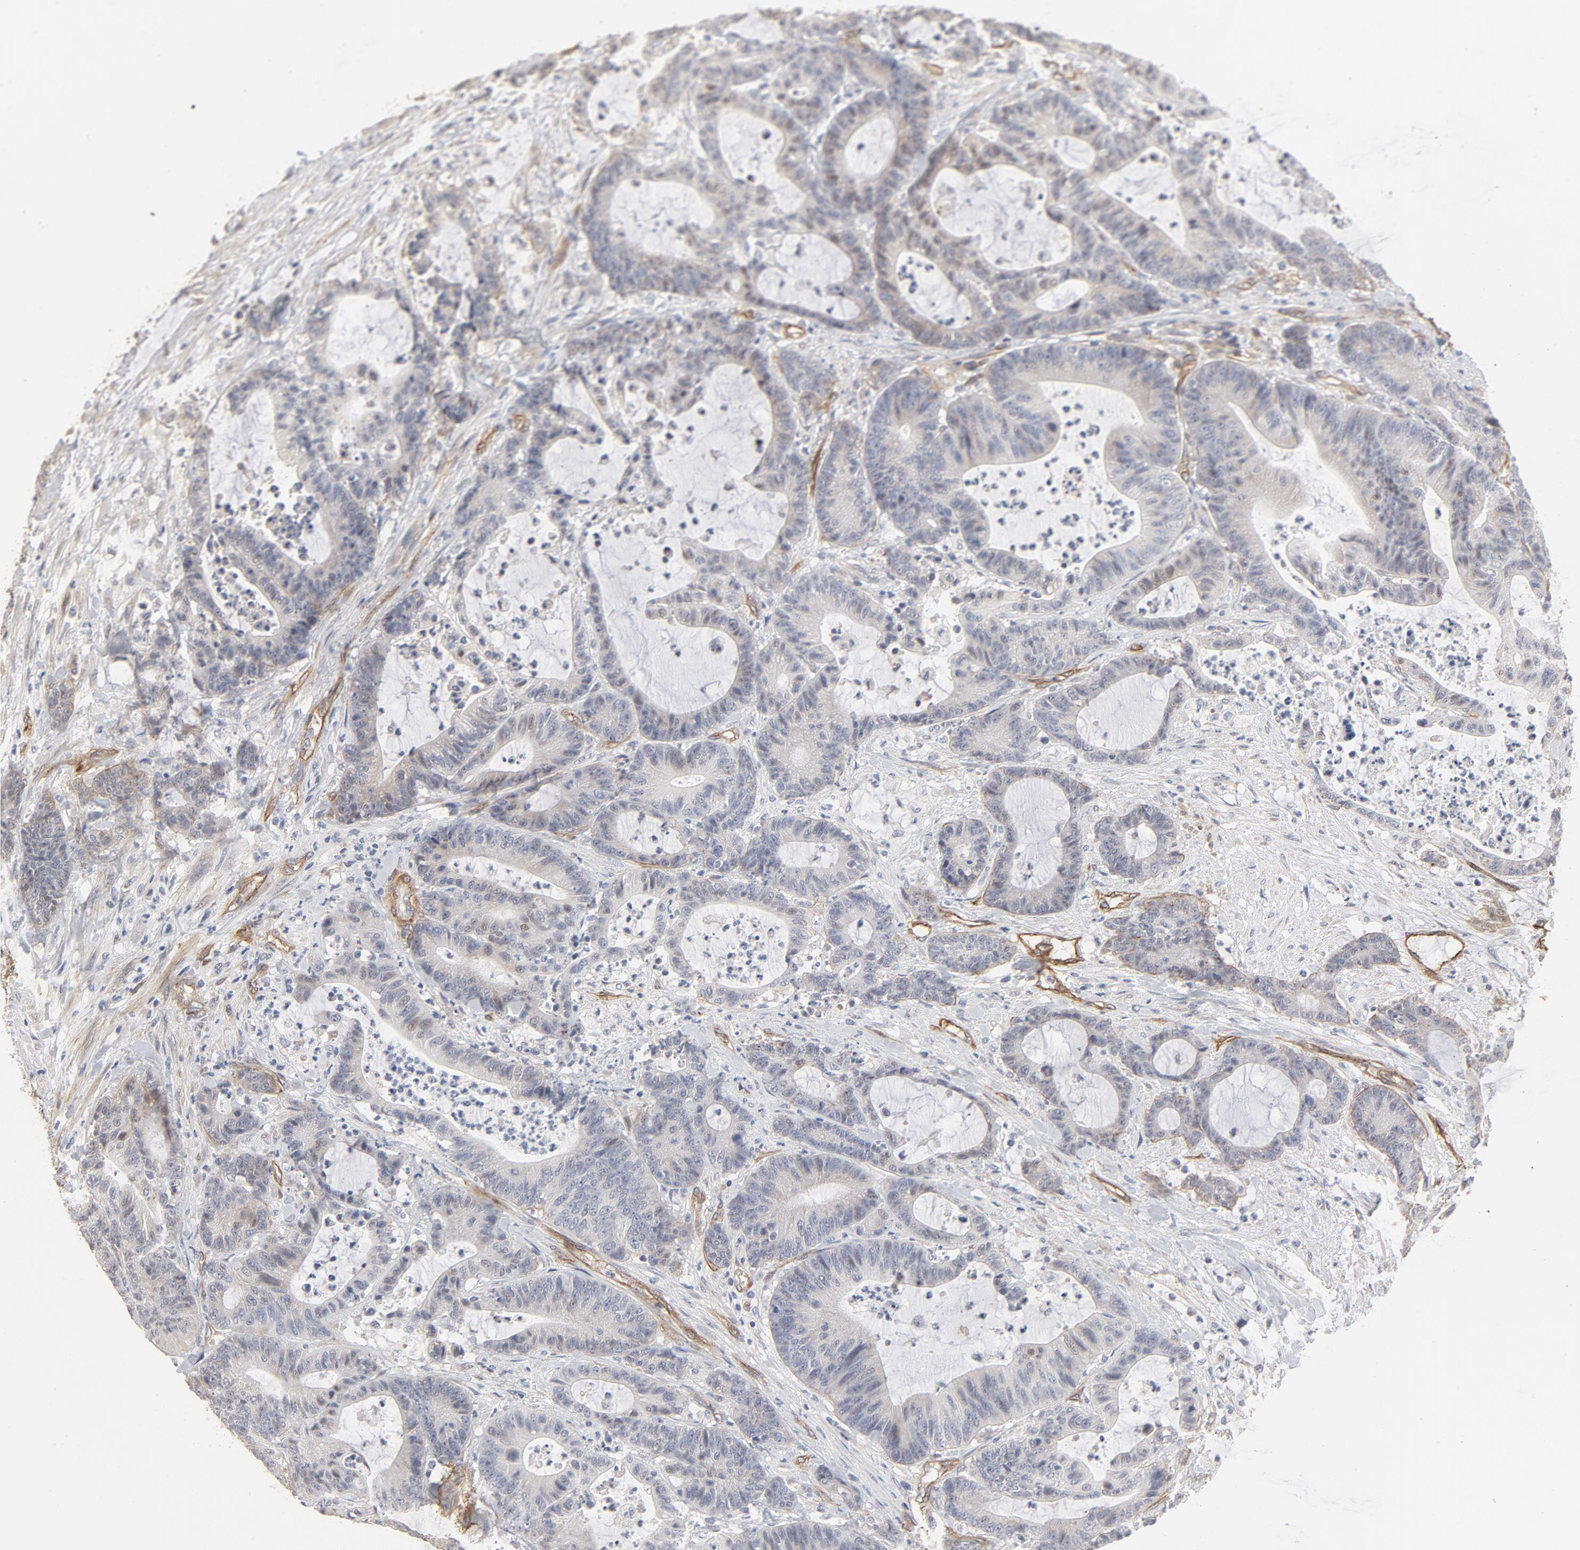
{"staining": {"intensity": "negative", "quantity": "none", "location": "none"}, "tissue": "colorectal cancer", "cell_type": "Tumor cells", "image_type": "cancer", "snomed": [{"axis": "morphology", "description": "Adenocarcinoma, NOS"}, {"axis": "topography", "description": "Colon"}], "caption": "There is no significant expression in tumor cells of colorectal adenocarcinoma.", "gene": "MAGED4", "patient": {"sex": "female", "age": 84}}